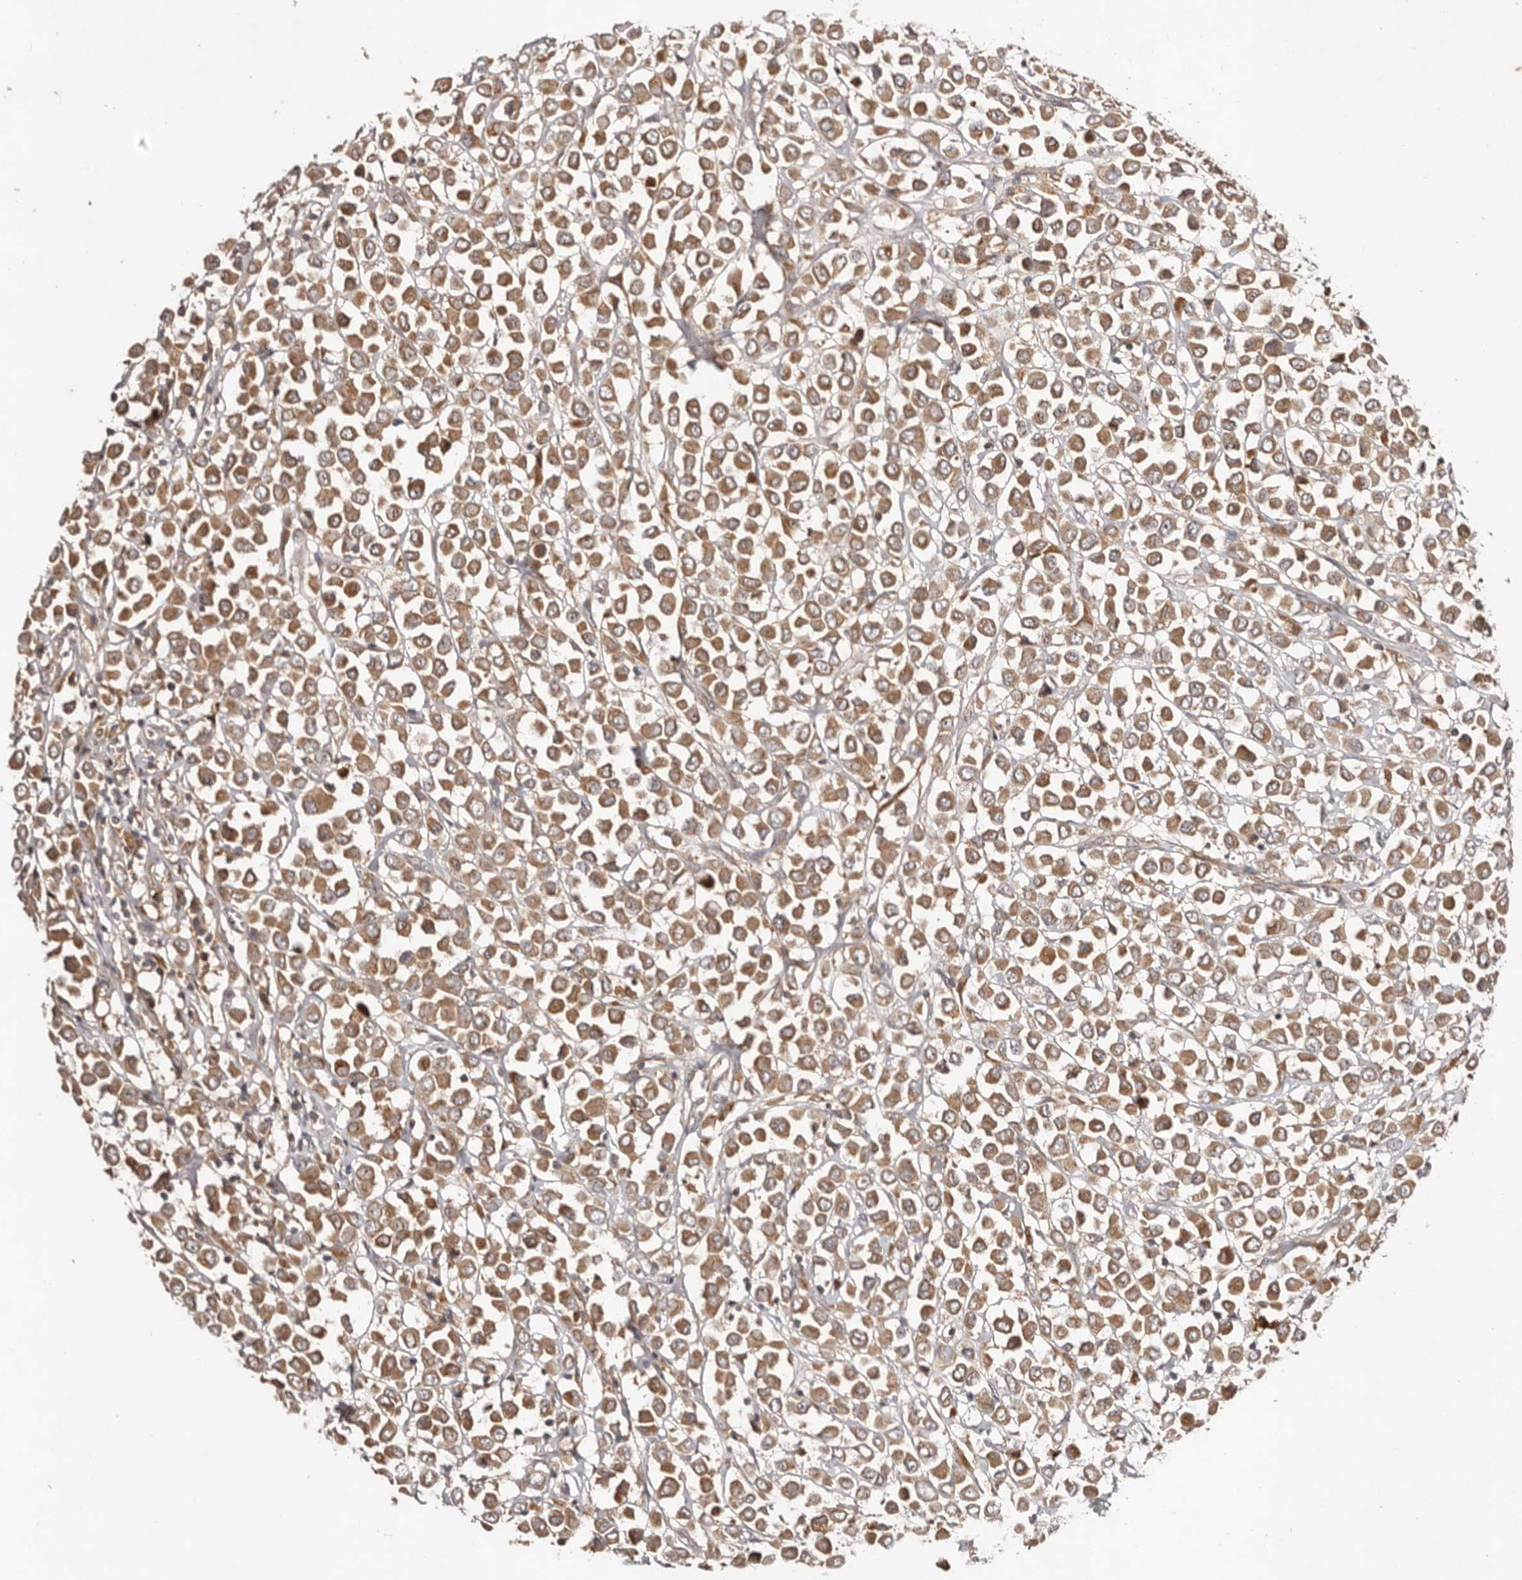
{"staining": {"intensity": "moderate", "quantity": ">75%", "location": "cytoplasmic/membranous"}, "tissue": "breast cancer", "cell_type": "Tumor cells", "image_type": "cancer", "snomed": [{"axis": "morphology", "description": "Duct carcinoma"}, {"axis": "topography", "description": "Breast"}], "caption": "The image exhibits staining of breast cancer (intraductal carcinoma), revealing moderate cytoplasmic/membranous protein positivity (brown color) within tumor cells.", "gene": "PKIB", "patient": {"sex": "female", "age": 61}}